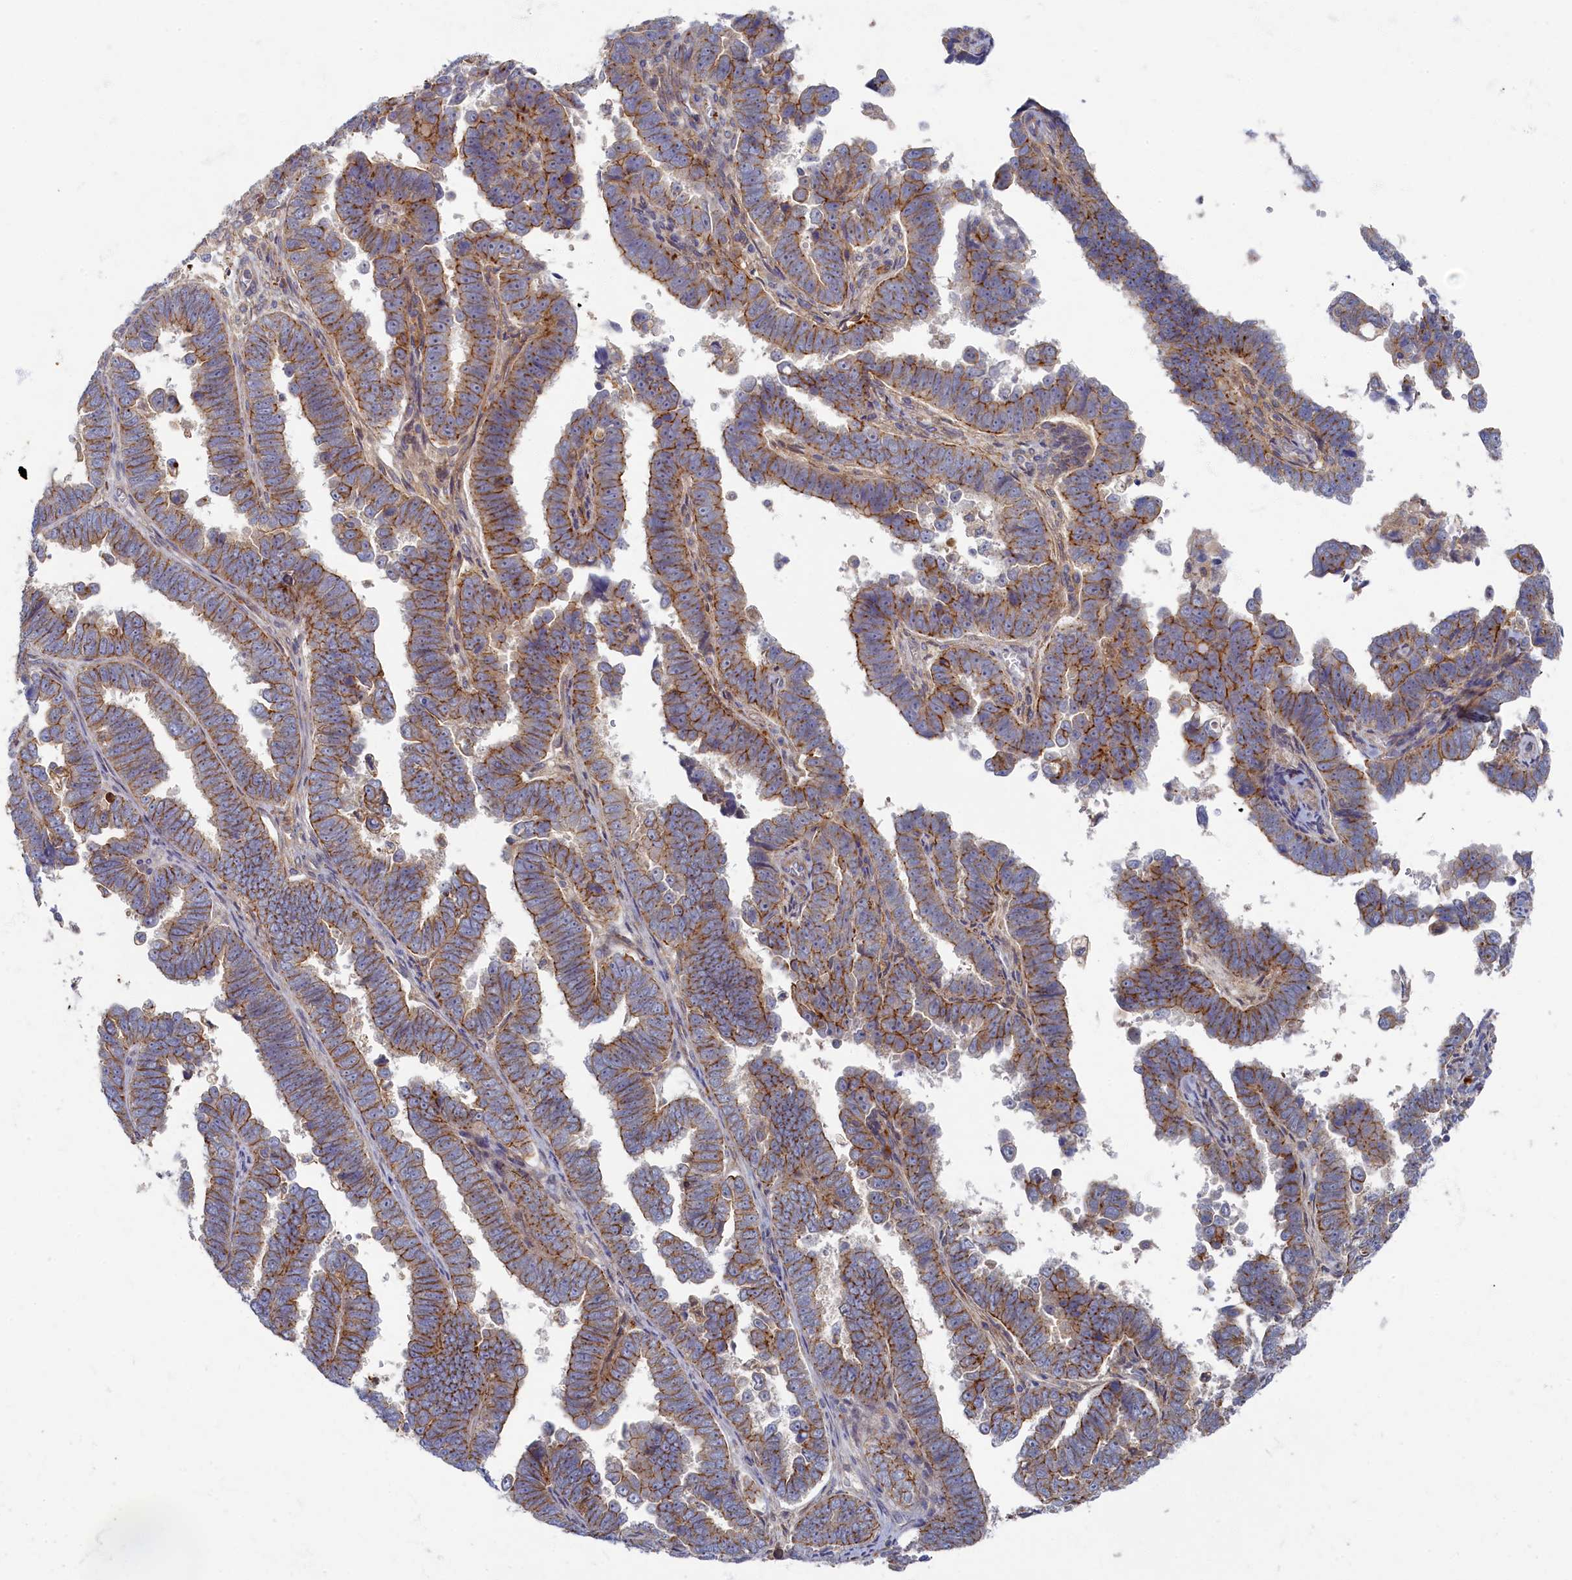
{"staining": {"intensity": "moderate", "quantity": ">75%", "location": "cytoplasmic/membranous"}, "tissue": "endometrial cancer", "cell_type": "Tumor cells", "image_type": "cancer", "snomed": [{"axis": "morphology", "description": "Adenocarcinoma, NOS"}, {"axis": "topography", "description": "Endometrium"}], "caption": "Immunohistochemistry (IHC) of adenocarcinoma (endometrial) shows medium levels of moderate cytoplasmic/membranous positivity in about >75% of tumor cells. (IHC, brightfield microscopy, high magnification).", "gene": "PSMG2", "patient": {"sex": "female", "age": 75}}